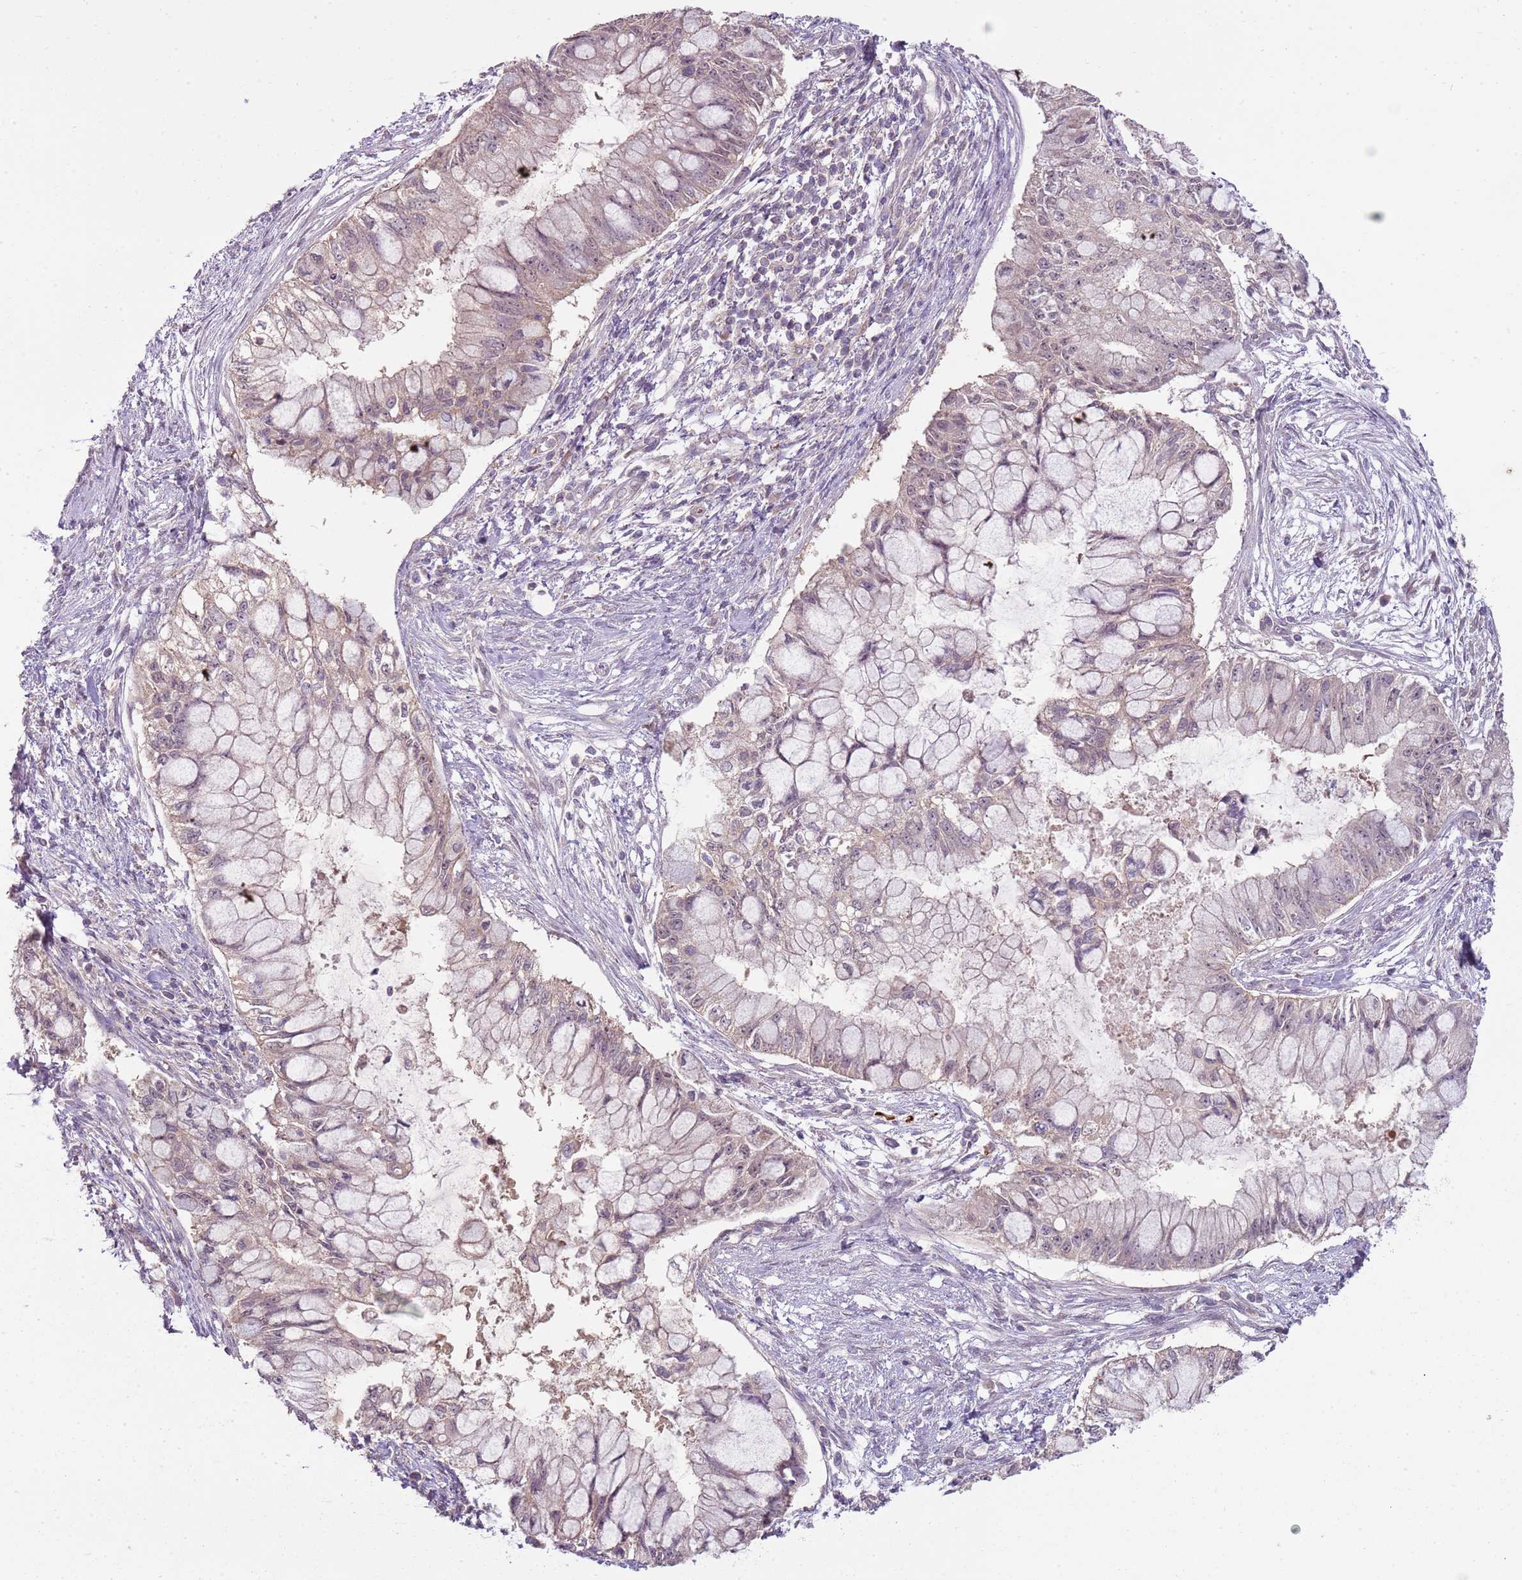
{"staining": {"intensity": "negative", "quantity": "none", "location": "none"}, "tissue": "pancreatic cancer", "cell_type": "Tumor cells", "image_type": "cancer", "snomed": [{"axis": "morphology", "description": "Adenocarcinoma, NOS"}, {"axis": "topography", "description": "Pancreas"}], "caption": "Immunohistochemistry micrograph of neoplastic tissue: pancreatic adenocarcinoma stained with DAB (3,3'-diaminobenzidine) shows no significant protein positivity in tumor cells.", "gene": "TEKT4", "patient": {"sex": "male", "age": 48}}